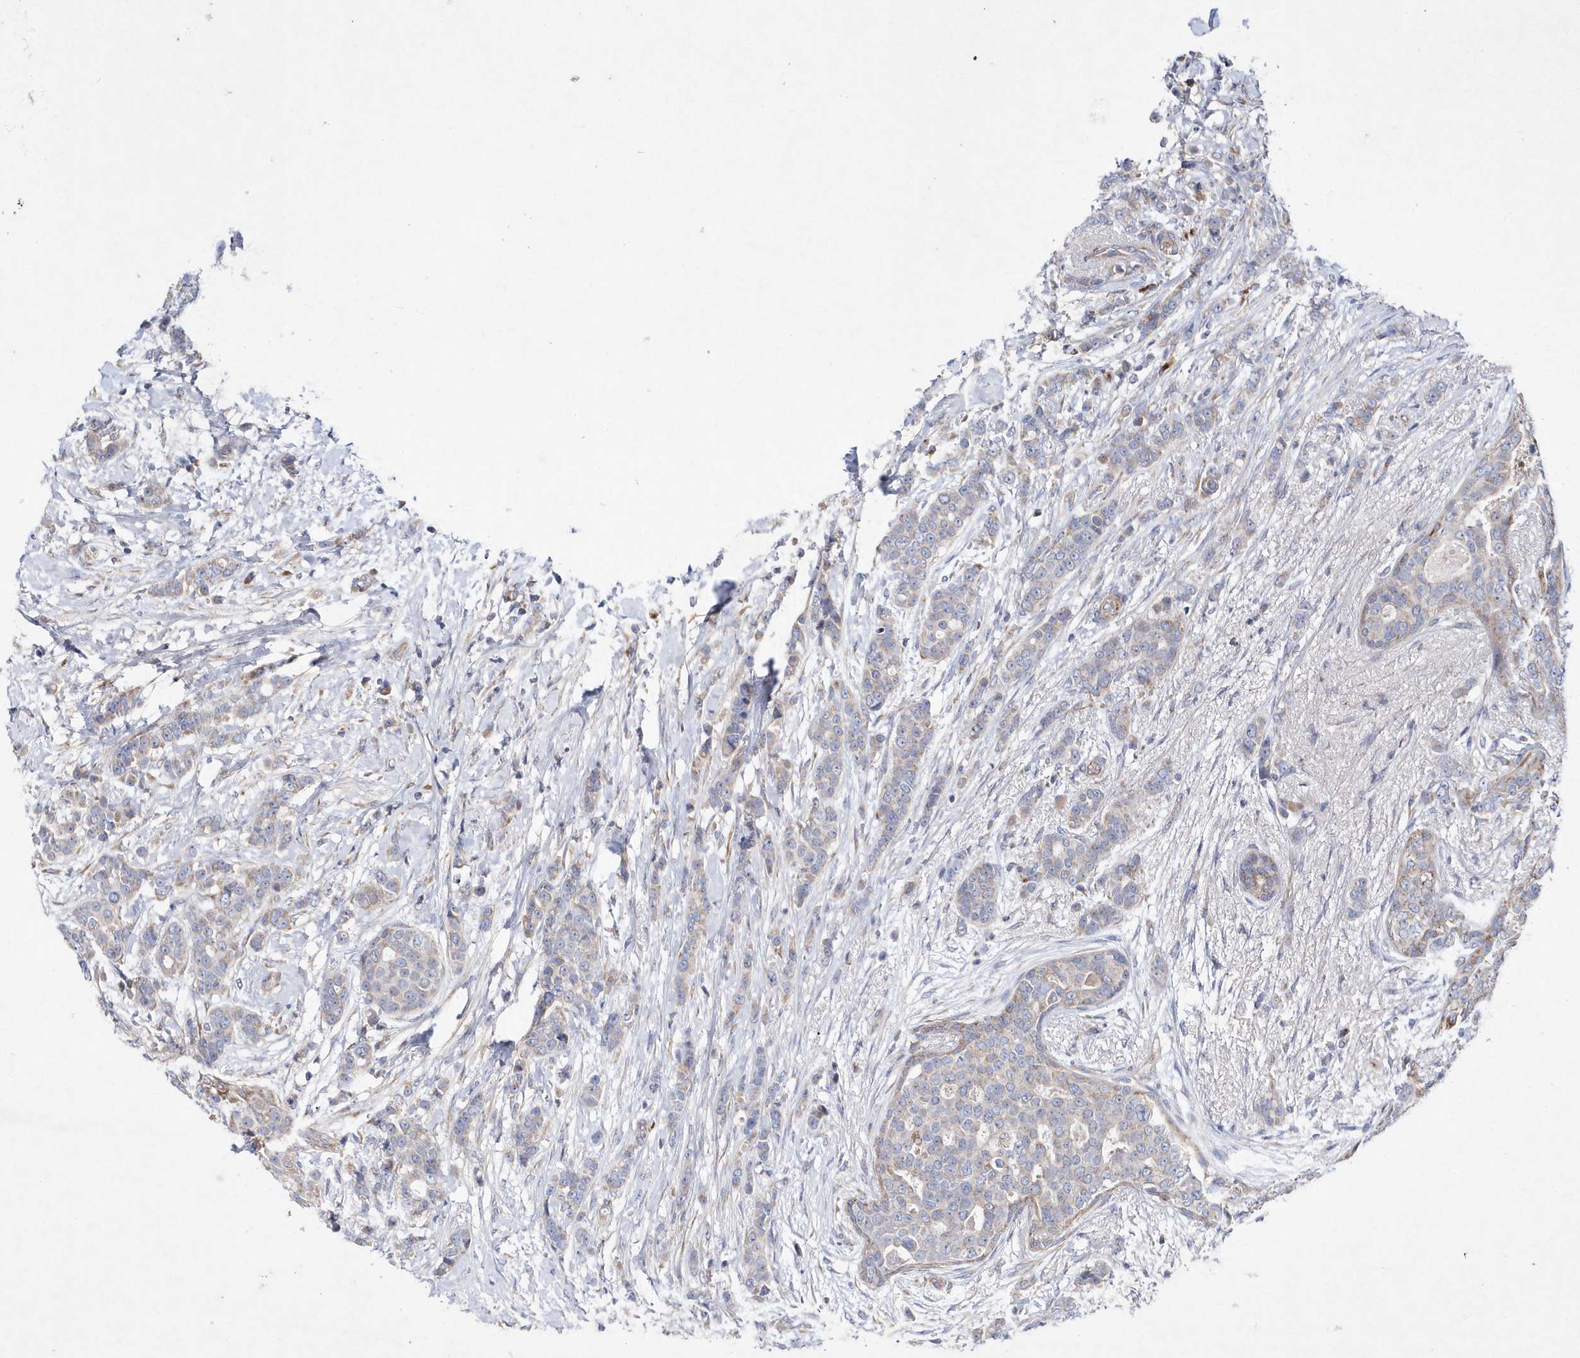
{"staining": {"intensity": "weak", "quantity": "<25%", "location": "cytoplasmic/membranous"}, "tissue": "breast cancer", "cell_type": "Tumor cells", "image_type": "cancer", "snomed": [{"axis": "morphology", "description": "Lobular carcinoma"}, {"axis": "topography", "description": "Breast"}], "caption": "IHC histopathology image of neoplastic tissue: breast lobular carcinoma stained with DAB (3,3'-diaminobenzidine) displays no significant protein positivity in tumor cells.", "gene": "METTL8", "patient": {"sex": "female", "age": 51}}